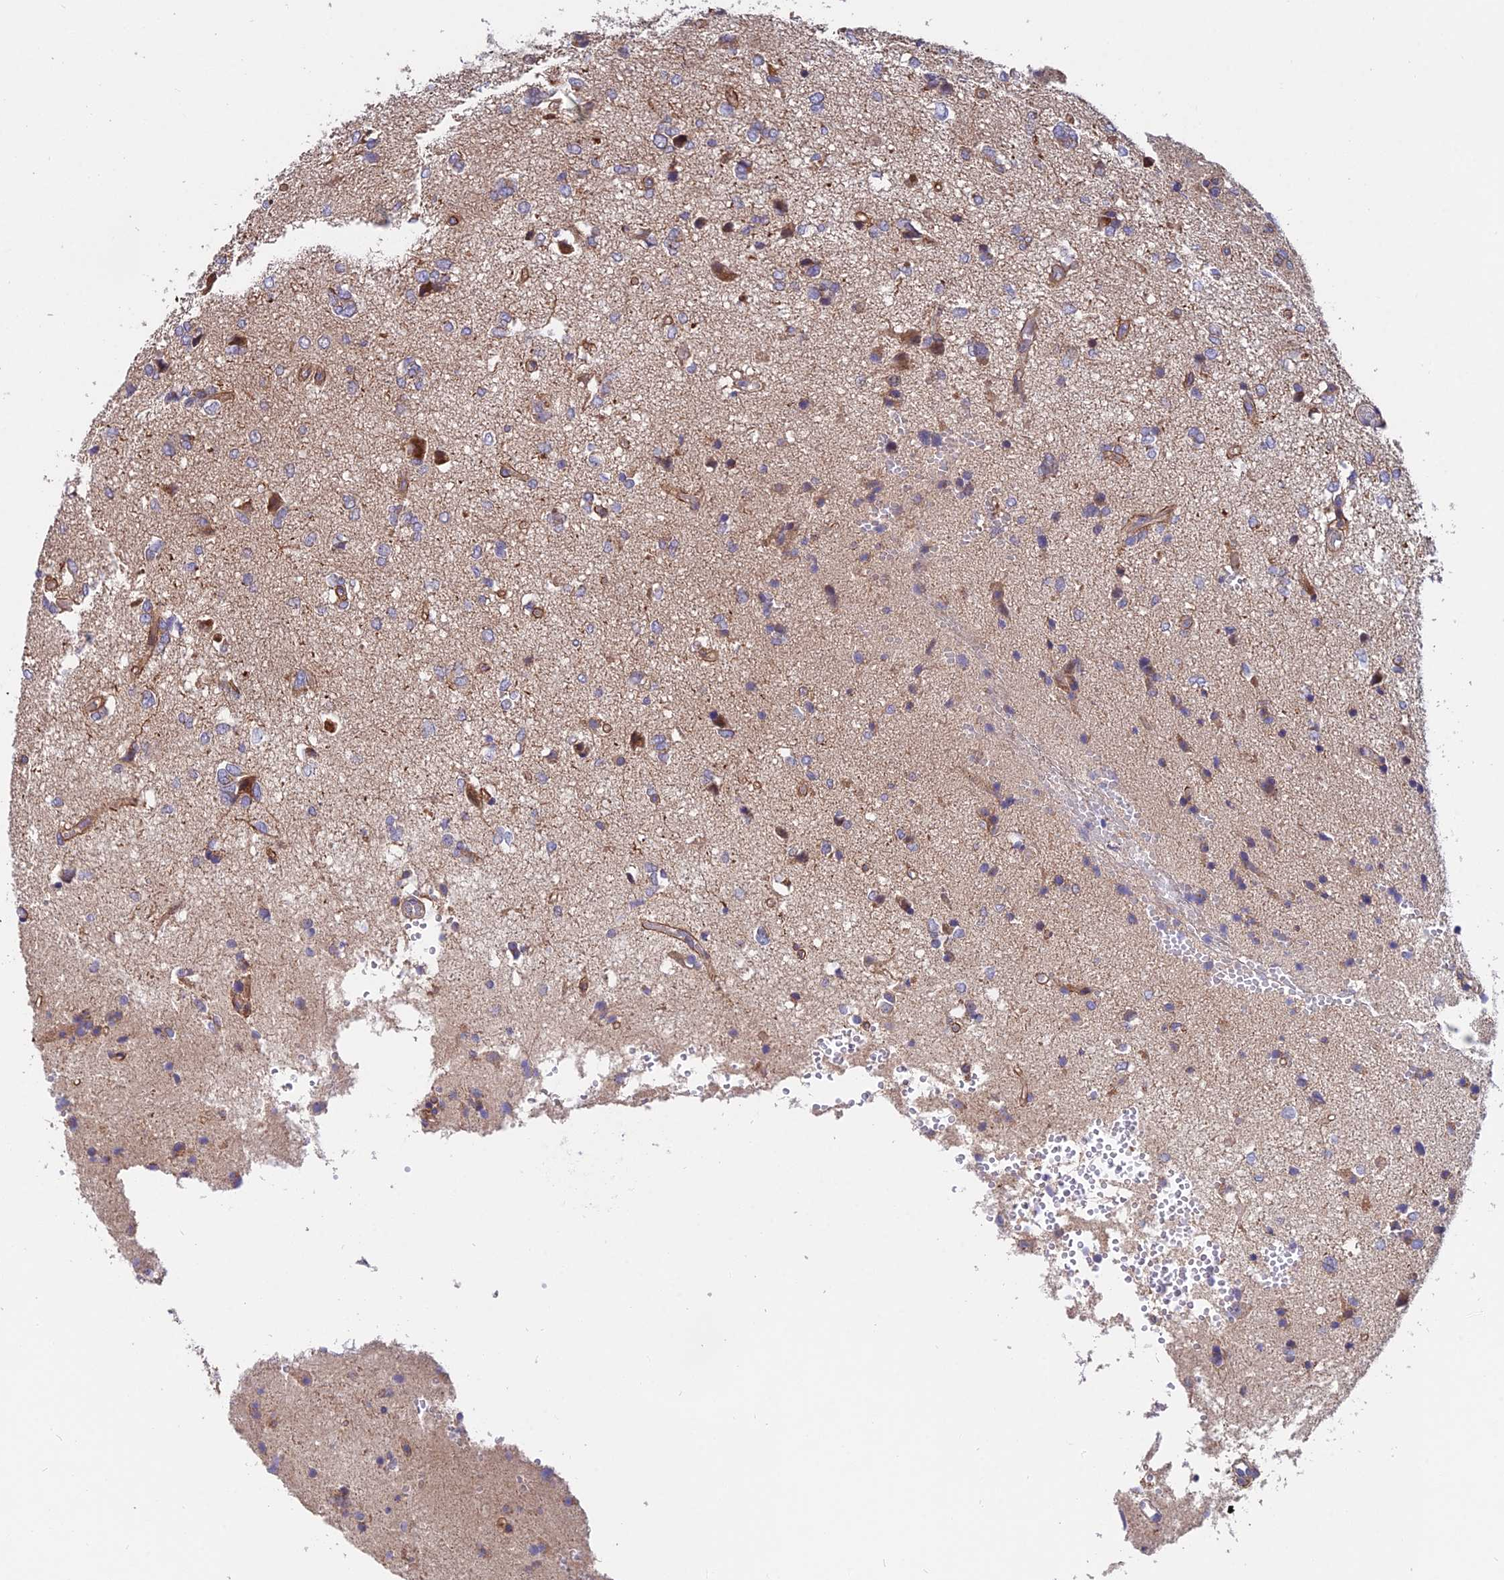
{"staining": {"intensity": "weak", "quantity": "25%-75%", "location": "cytoplasmic/membranous"}, "tissue": "glioma", "cell_type": "Tumor cells", "image_type": "cancer", "snomed": [{"axis": "morphology", "description": "Glioma, malignant, High grade"}, {"axis": "topography", "description": "Brain"}], "caption": "The immunohistochemical stain shows weak cytoplasmic/membranous staining in tumor cells of malignant high-grade glioma tissue.", "gene": "CDC37L1", "patient": {"sex": "female", "age": 59}}